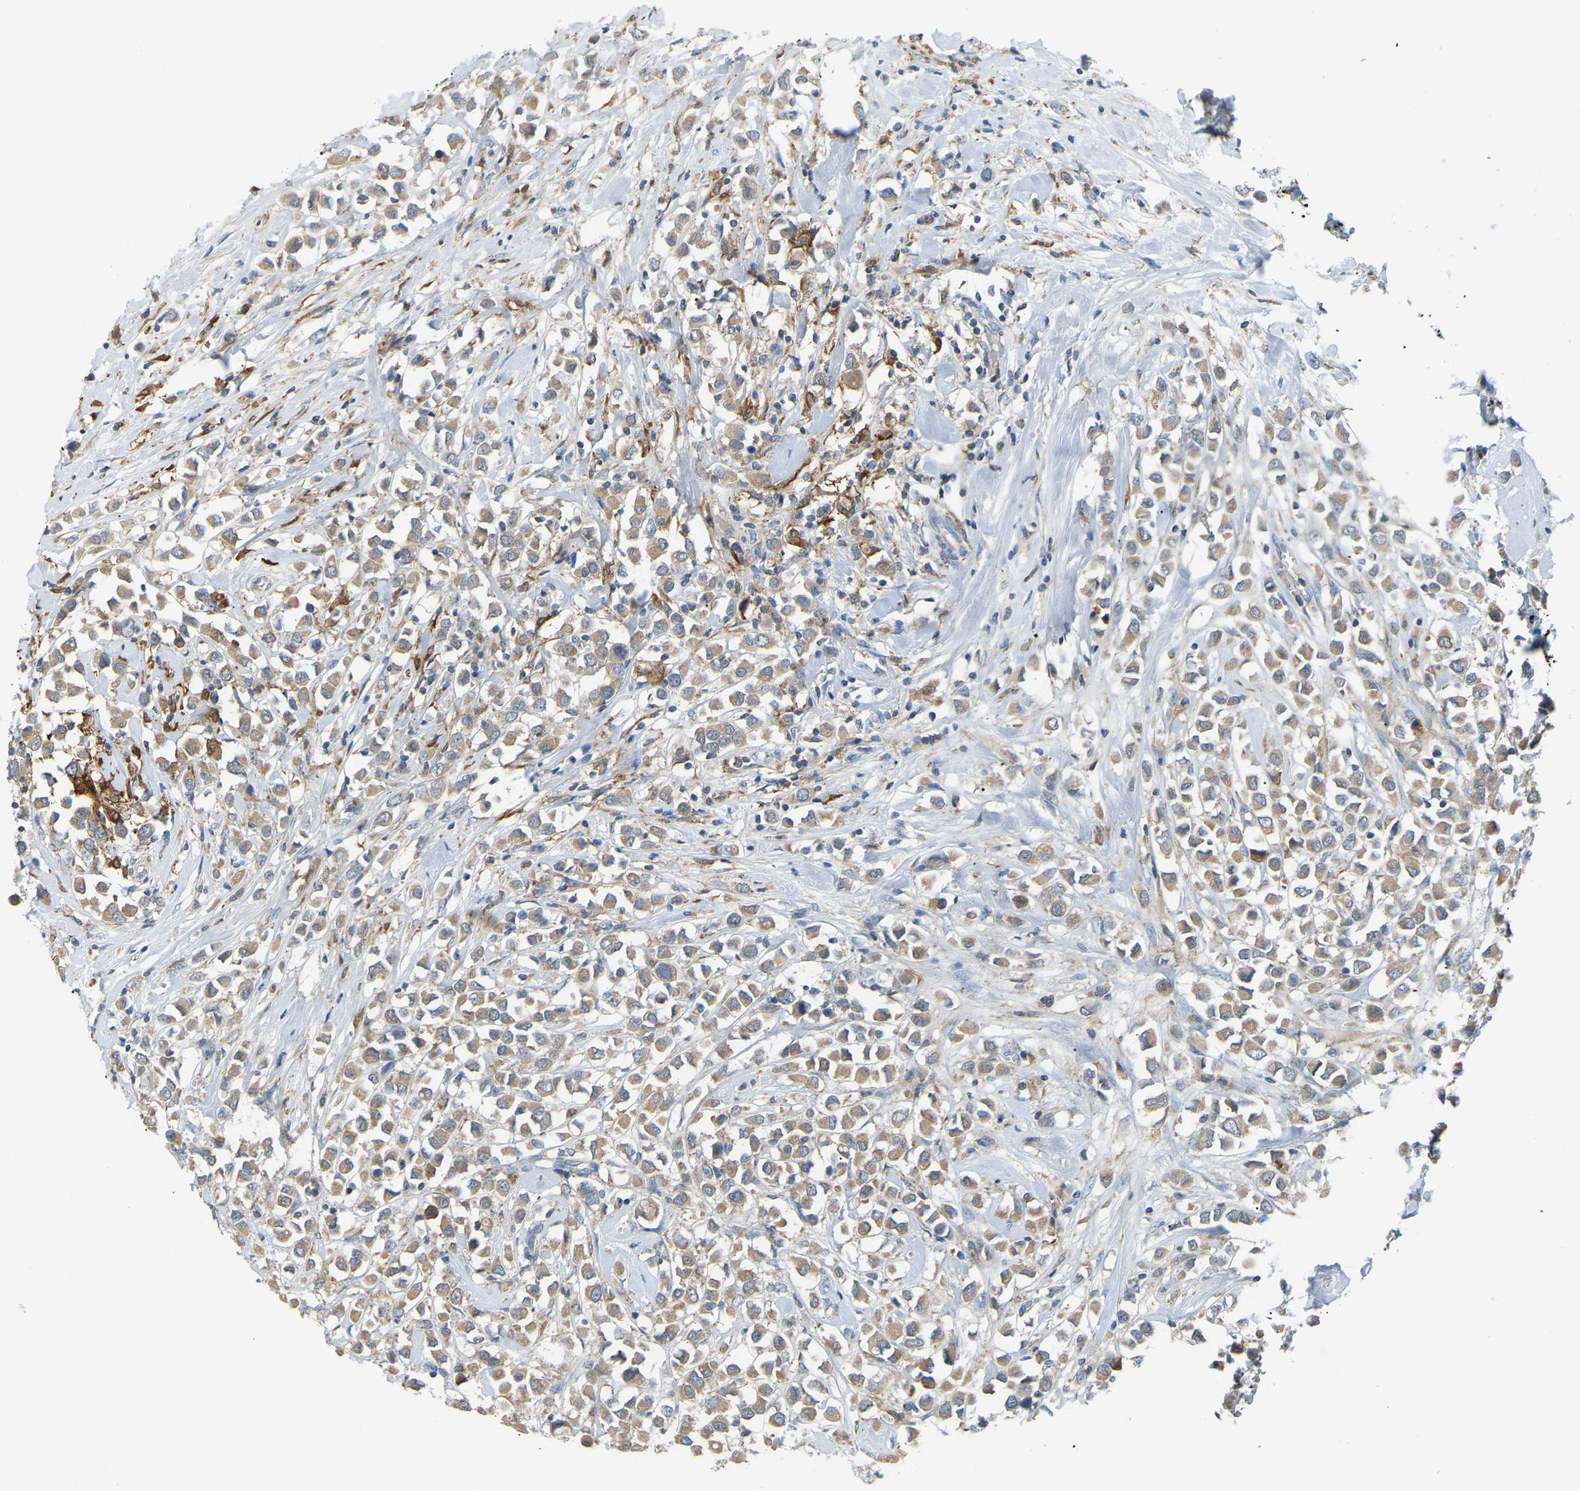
{"staining": {"intensity": "moderate", "quantity": ">75%", "location": "cytoplasmic/membranous"}, "tissue": "breast cancer", "cell_type": "Tumor cells", "image_type": "cancer", "snomed": [{"axis": "morphology", "description": "Duct carcinoma"}, {"axis": "topography", "description": "Breast"}], "caption": "An immunohistochemistry histopathology image of tumor tissue is shown. Protein staining in brown highlights moderate cytoplasmic/membranous positivity in breast invasive ductal carcinoma within tumor cells.", "gene": "CROT", "patient": {"sex": "female", "age": 61}}